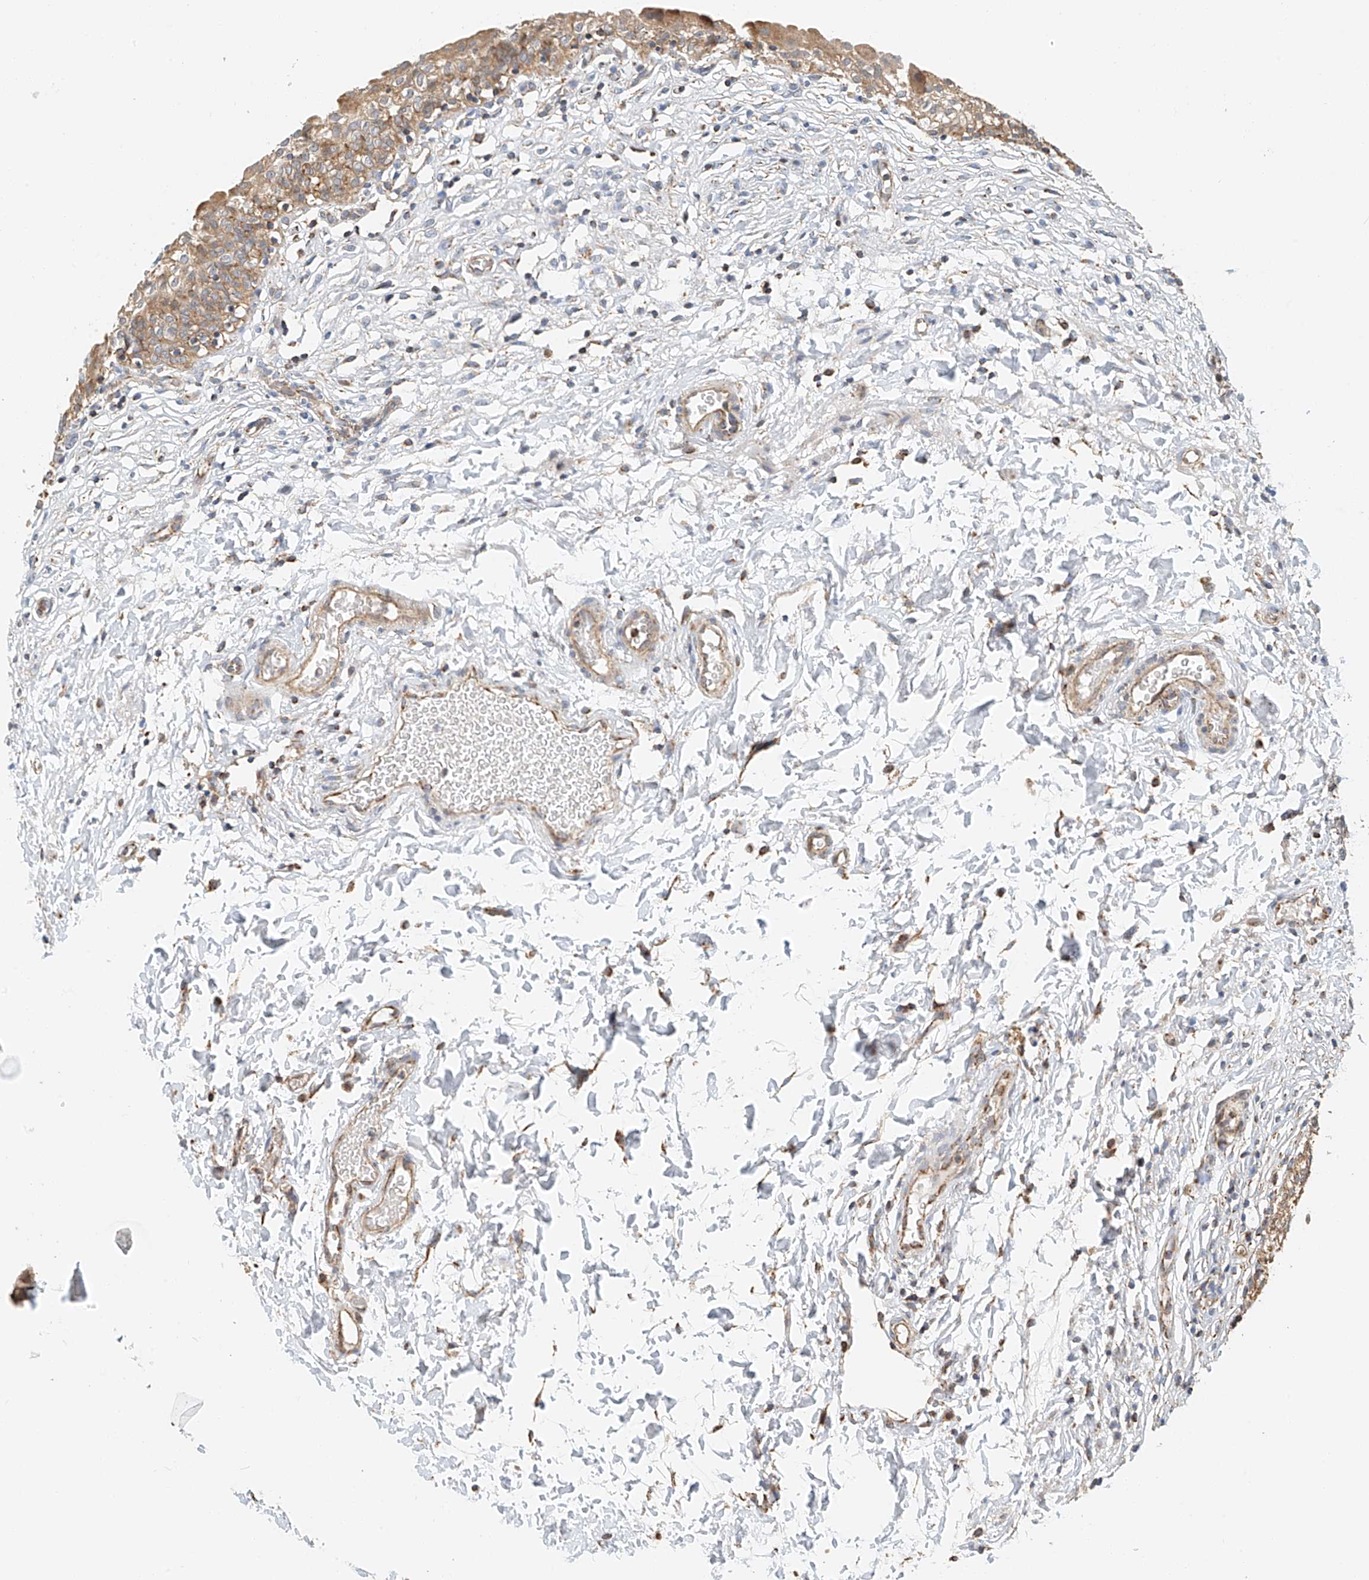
{"staining": {"intensity": "moderate", "quantity": ">75%", "location": "cytoplasmic/membranous"}, "tissue": "urinary bladder", "cell_type": "Urothelial cells", "image_type": "normal", "snomed": [{"axis": "morphology", "description": "Normal tissue, NOS"}, {"axis": "topography", "description": "Urinary bladder"}], "caption": "Immunohistochemistry staining of unremarkable urinary bladder, which reveals medium levels of moderate cytoplasmic/membranous expression in about >75% of urothelial cells indicating moderate cytoplasmic/membranous protein positivity. The staining was performed using DAB (brown) for protein detection and nuclei were counterstained in hematoxylin (blue).", "gene": "YIPF7", "patient": {"sex": "male", "age": 55}}